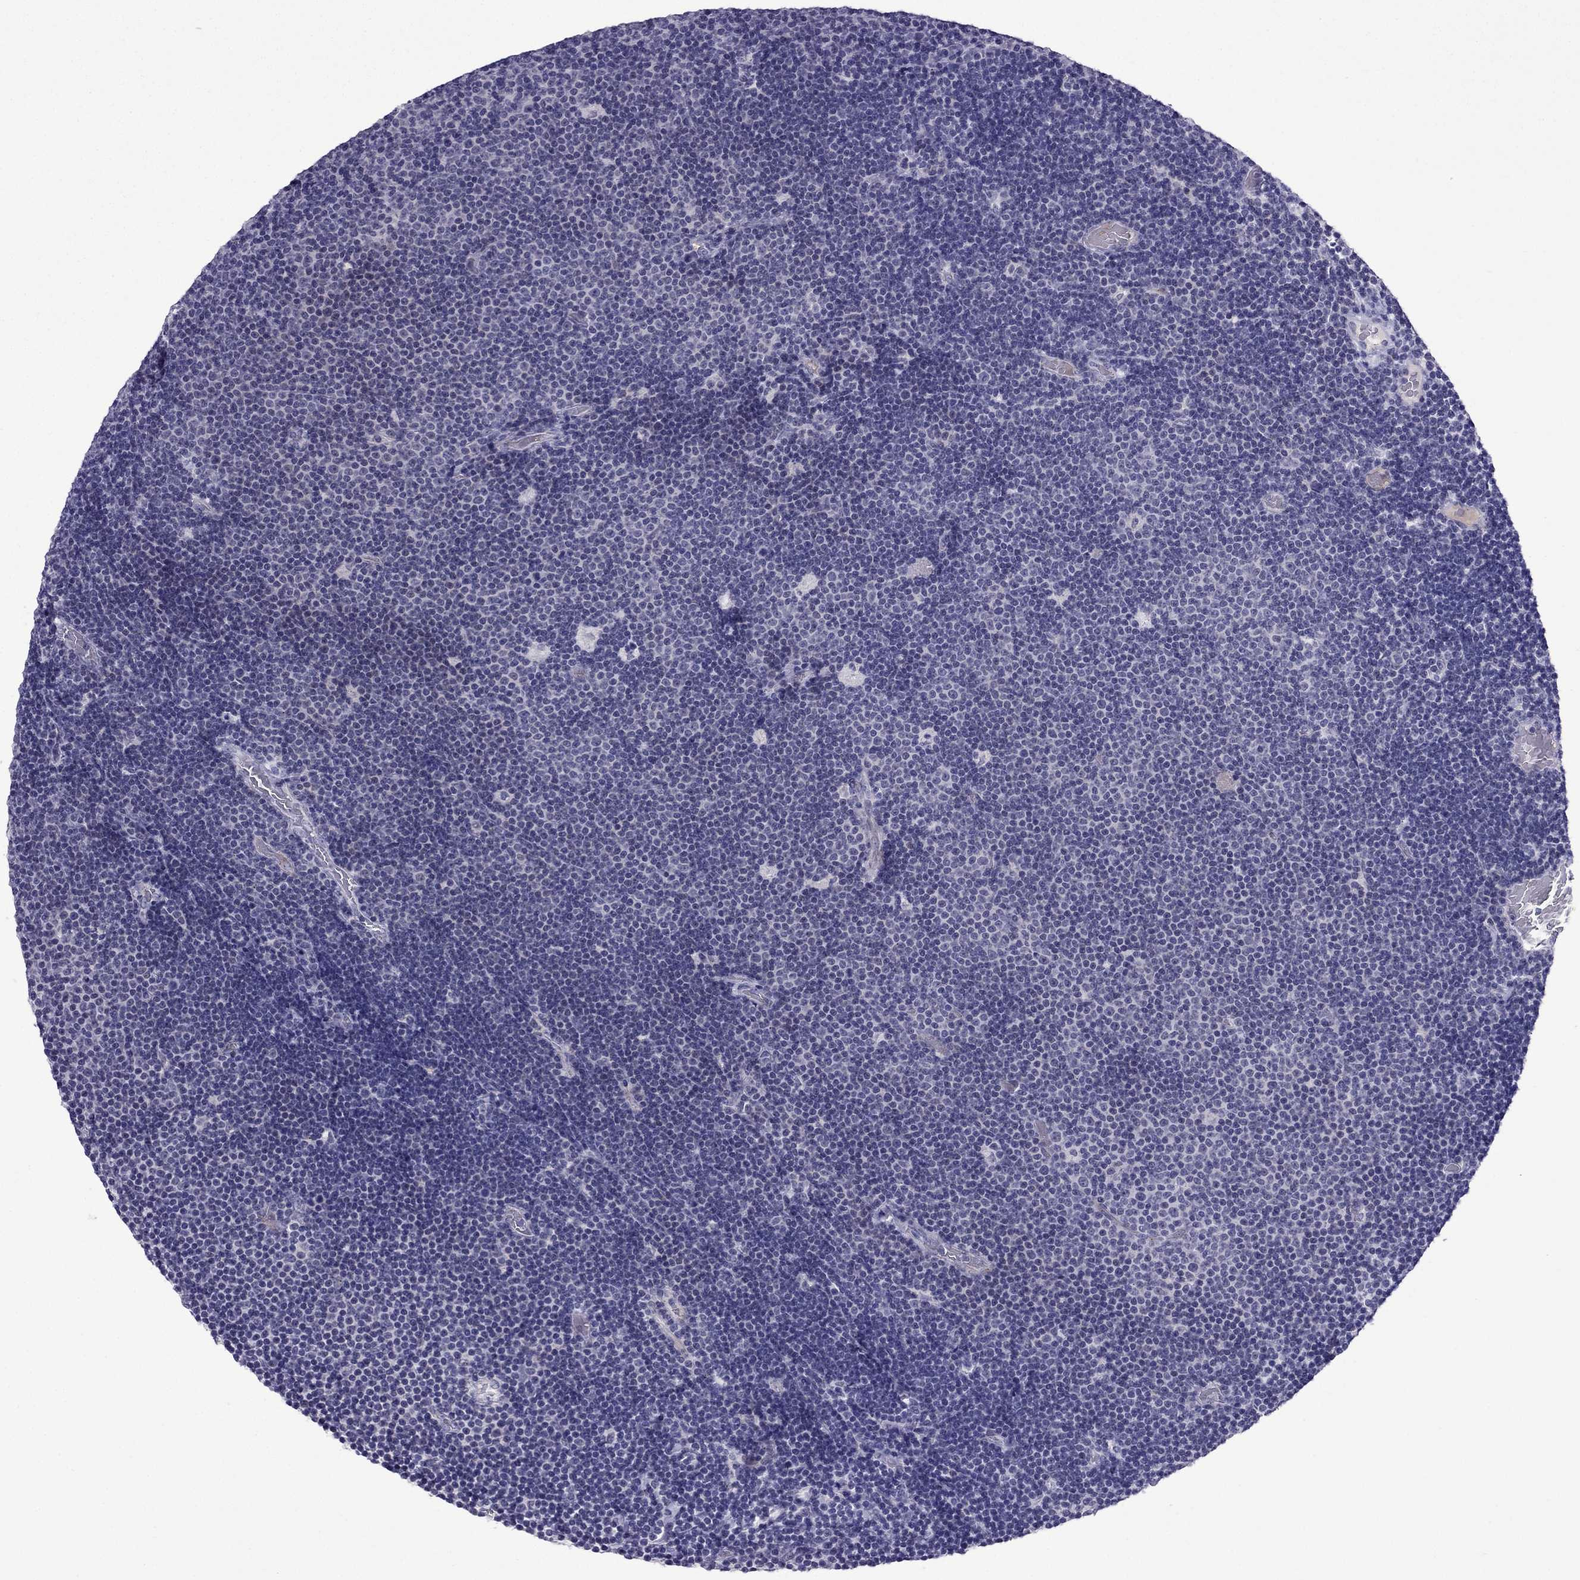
{"staining": {"intensity": "negative", "quantity": "none", "location": "none"}, "tissue": "lymphoma", "cell_type": "Tumor cells", "image_type": "cancer", "snomed": [{"axis": "morphology", "description": "Malignant lymphoma, non-Hodgkin's type, Low grade"}, {"axis": "topography", "description": "Brain"}], "caption": "Immunohistochemistry (IHC) photomicrograph of neoplastic tissue: malignant lymphoma, non-Hodgkin's type (low-grade) stained with DAB (3,3'-diaminobenzidine) displays no significant protein positivity in tumor cells.", "gene": "MYBPH", "patient": {"sex": "female", "age": 66}}